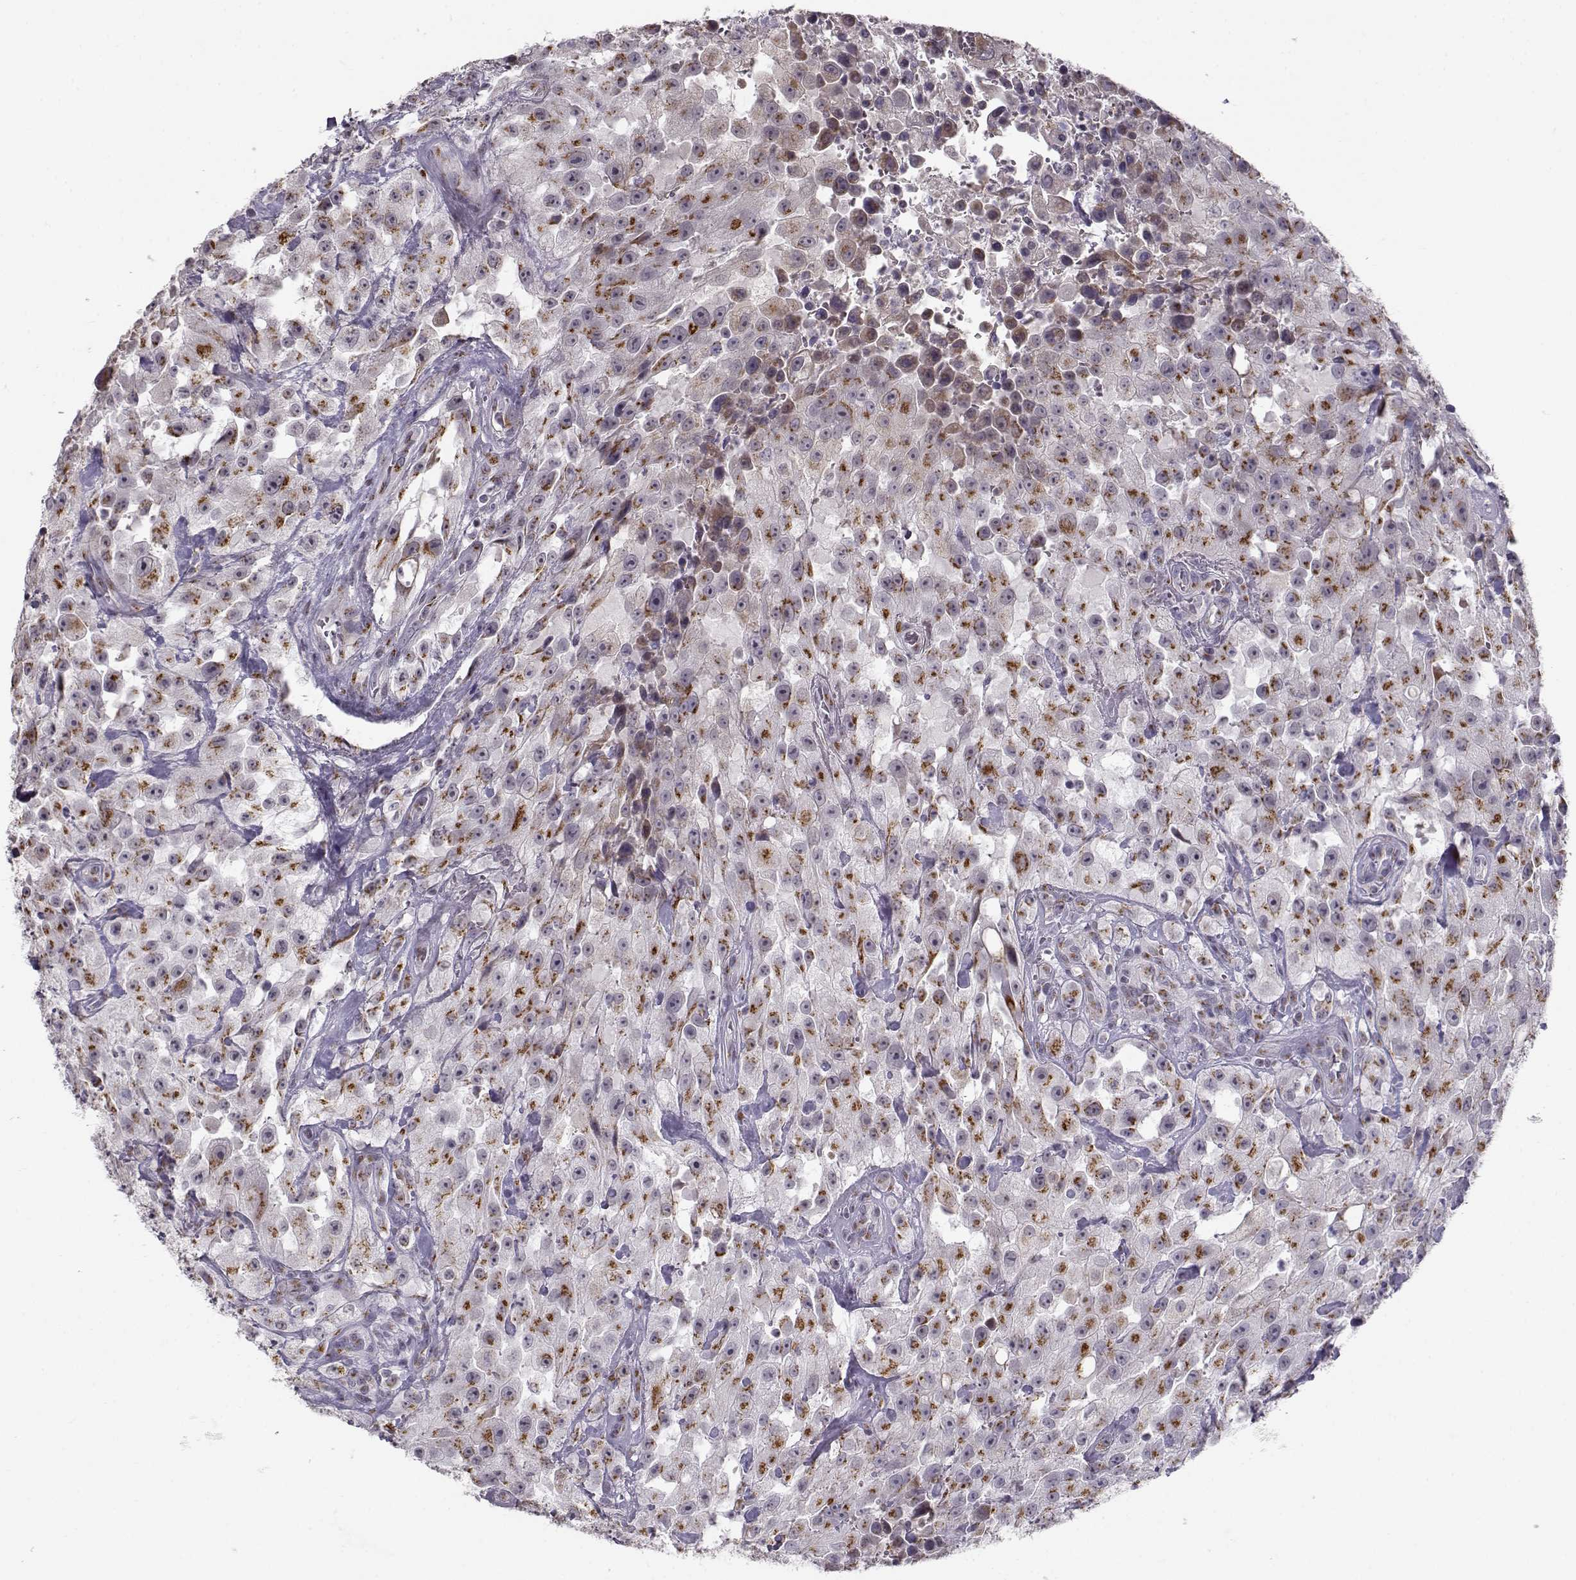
{"staining": {"intensity": "moderate", "quantity": "25%-75%", "location": "cytoplasmic/membranous"}, "tissue": "urothelial cancer", "cell_type": "Tumor cells", "image_type": "cancer", "snomed": [{"axis": "morphology", "description": "Urothelial carcinoma, High grade"}, {"axis": "topography", "description": "Urinary bladder"}], "caption": "Protein staining shows moderate cytoplasmic/membranous expression in approximately 25%-75% of tumor cells in urothelial carcinoma (high-grade).", "gene": "SLC4A5", "patient": {"sex": "male", "age": 79}}